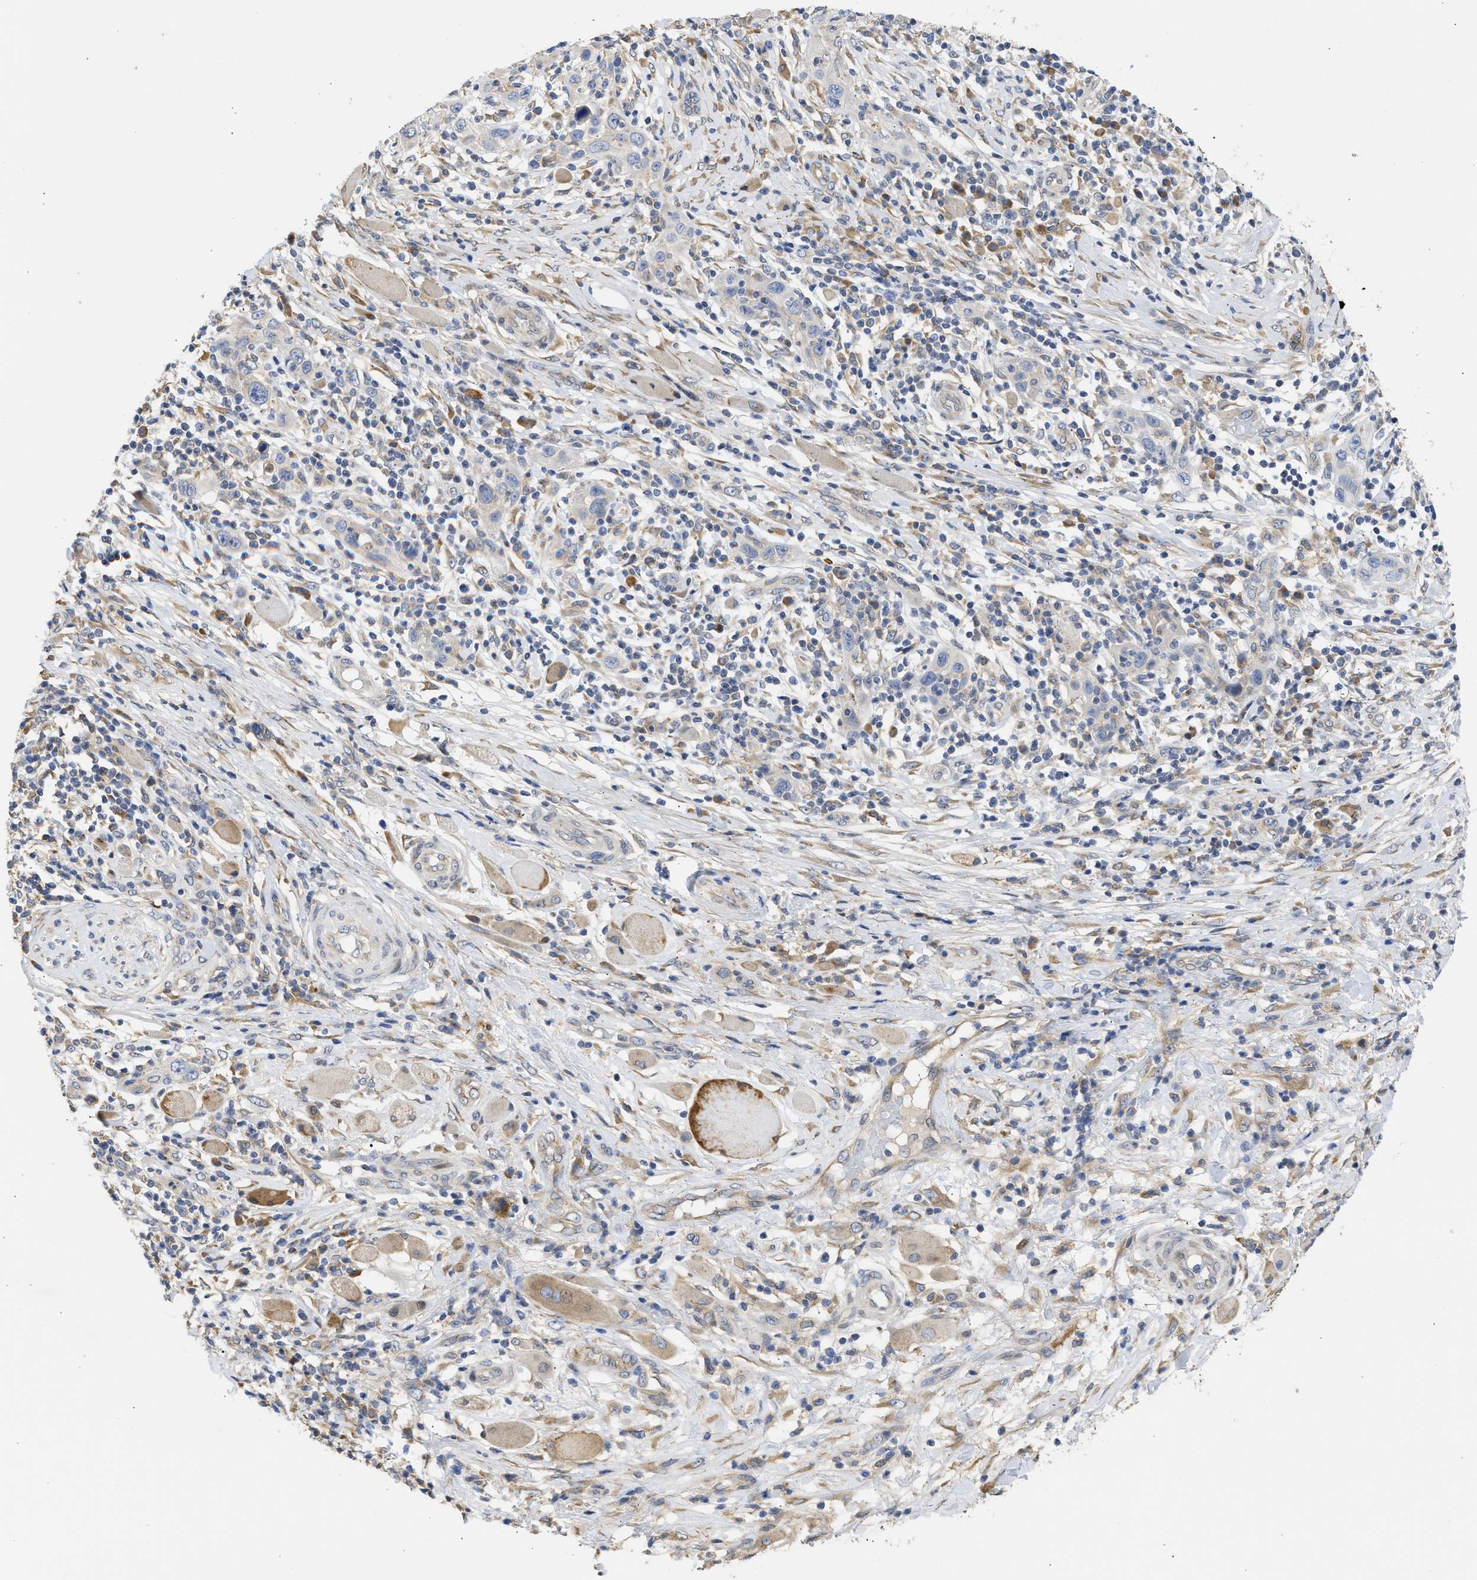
{"staining": {"intensity": "negative", "quantity": "none", "location": "none"}, "tissue": "skin cancer", "cell_type": "Tumor cells", "image_type": "cancer", "snomed": [{"axis": "morphology", "description": "Squamous cell carcinoma, NOS"}, {"axis": "topography", "description": "Skin"}], "caption": "Immunohistochemistry micrograph of neoplastic tissue: human skin cancer stained with DAB (3,3'-diaminobenzidine) displays no significant protein staining in tumor cells.", "gene": "TMED1", "patient": {"sex": "female", "age": 88}}